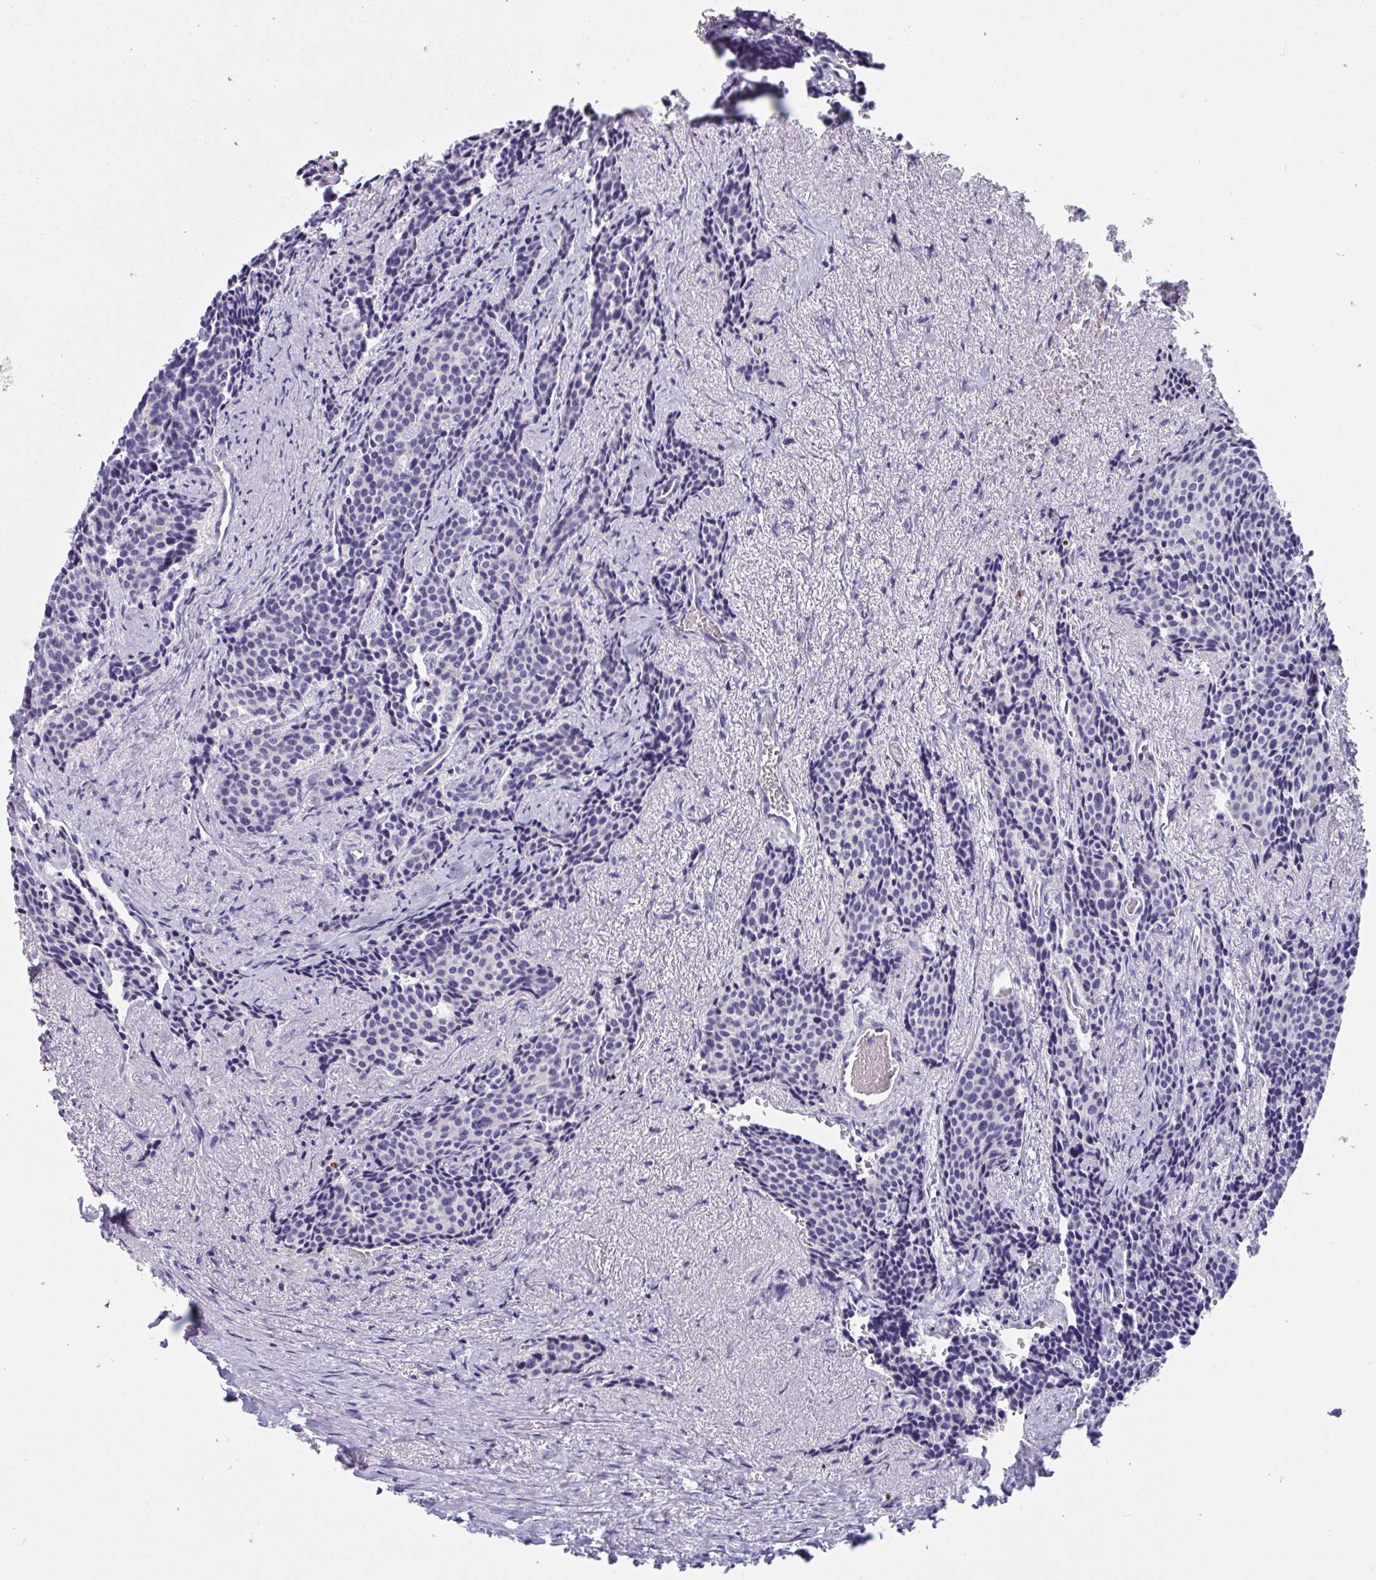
{"staining": {"intensity": "negative", "quantity": "none", "location": "none"}, "tissue": "carcinoid", "cell_type": "Tumor cells", "image_type": "cancer", "snomed": [{"axis": "morphology", "description": "Carcinoid, malignant, NOS"}, {"axis": "topography", "description": "Small intestine"}], "caption": "IHC photomicrograph of human carcinoid (malignant) stained for a protein (brown), which displays no staining in tumor cells.", "gene": "TTC30B", "patient": {"sex": "male", "age": 73}}